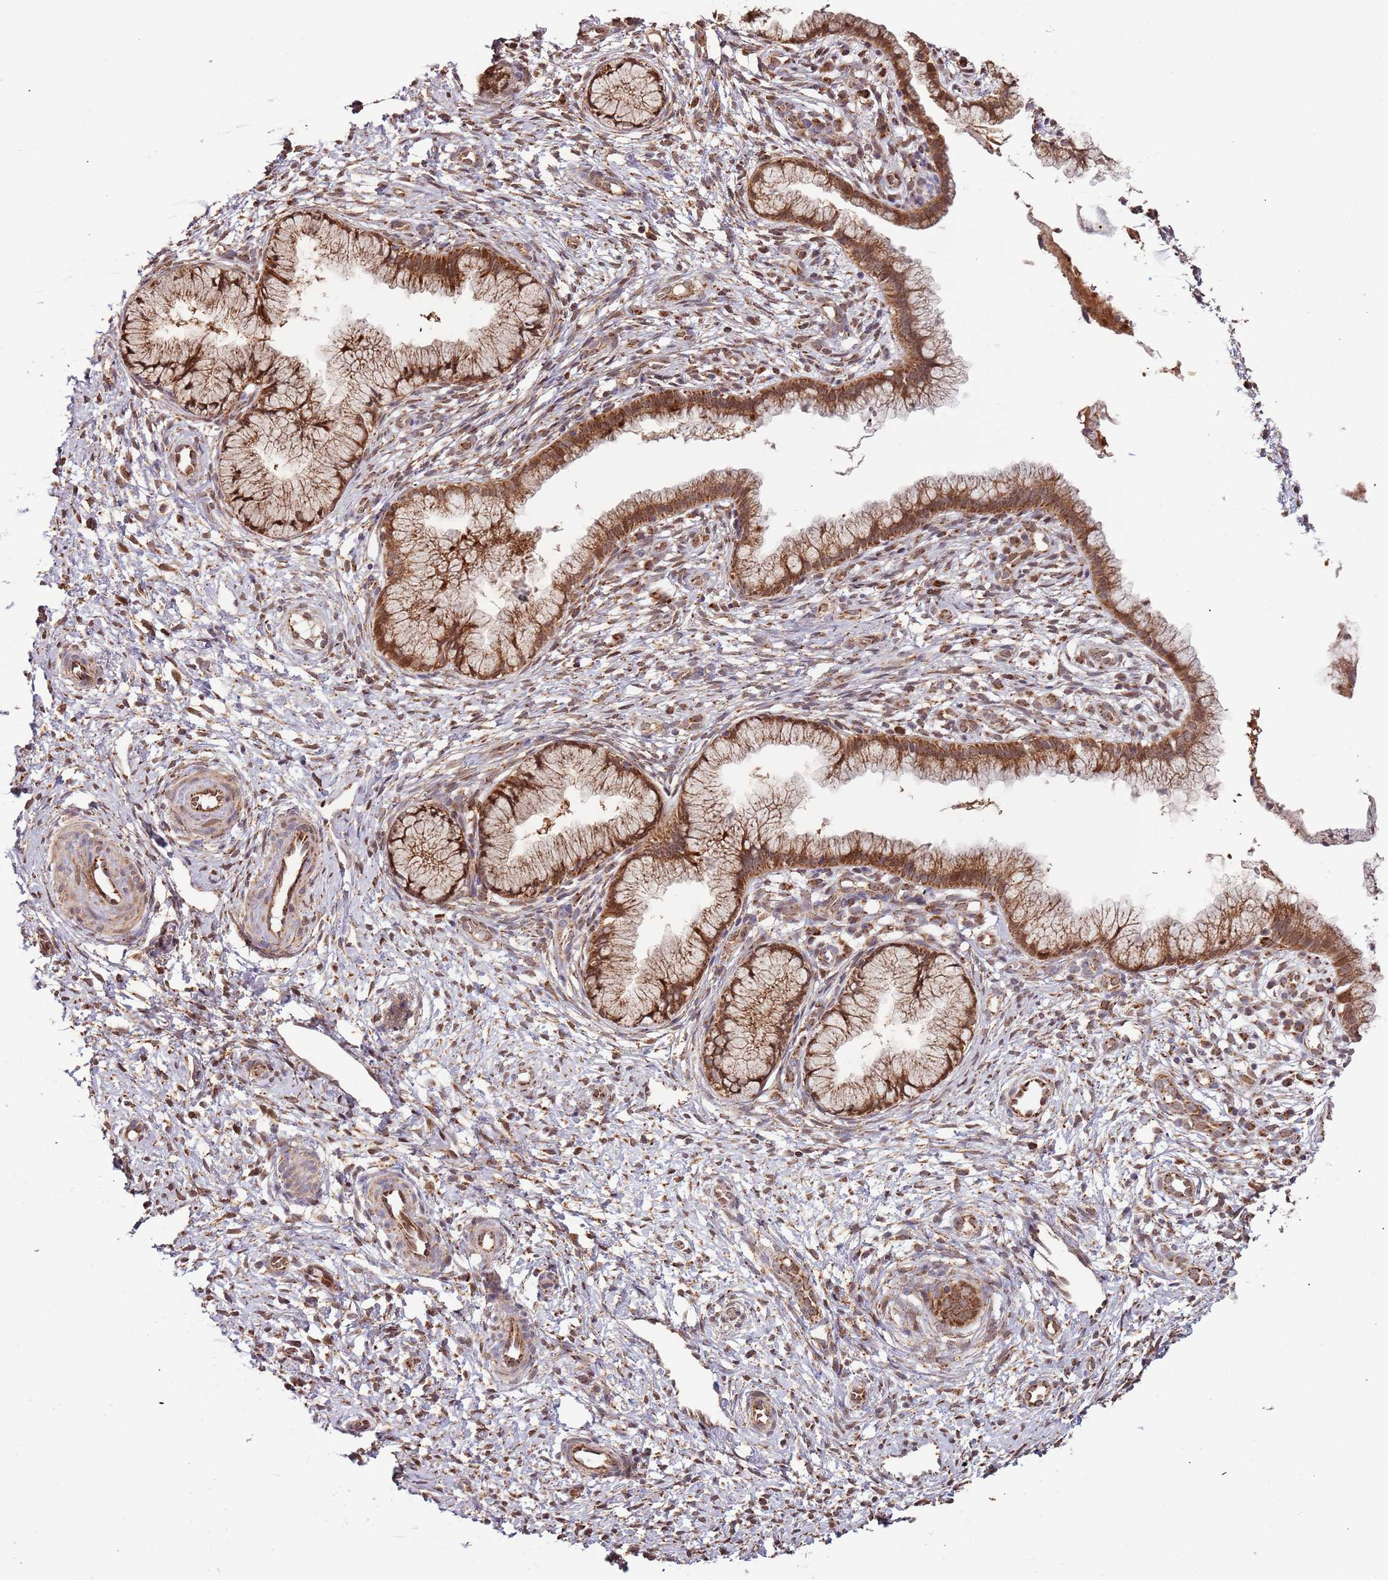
{"staining": {"intensity": "strong", "quantity": ">75%", "location": "cytoplasmic/membranous,nuclear"}, "tissue": "cervix", "cell_type": "Glandular cells", "image_type": "normal", "snomed": [{"axis": "morphology", "description": "Normal tissue, NOS"}, {"axis": "topography", "description": "Cervix"}], "caption": "IHC (DAB) staining of unremarkable cervix displays strong cytoplasmic/membranous,nuclear protein expression in approximately >75% of glandular cells. (DAB IHC, brown staining for protein, blue staining for nuclei).", "gene": "IL17RD", "patient": {"sex": "female", "age": 36}}